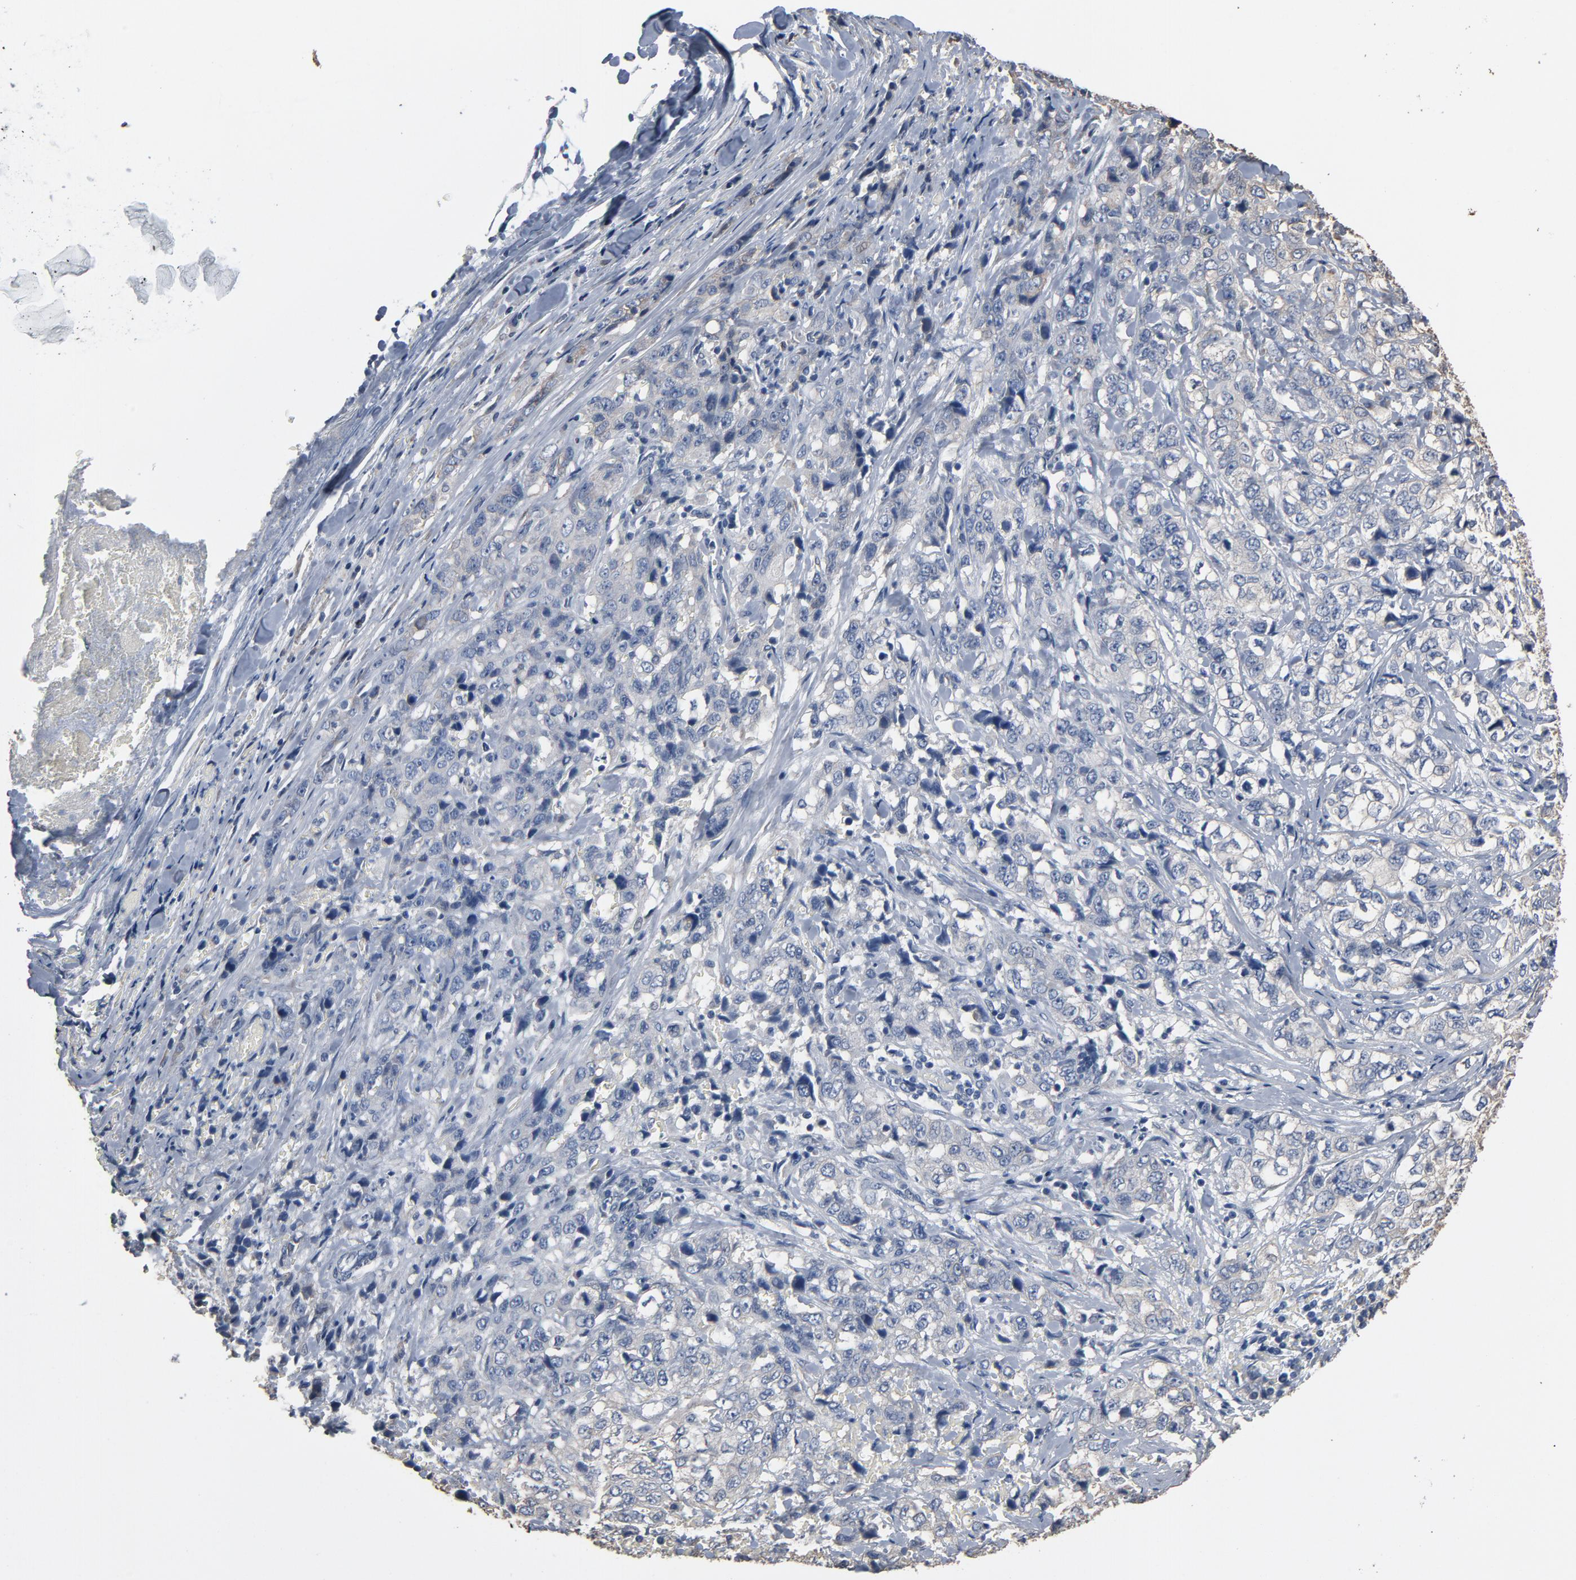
{"staining": {"intensity": "weak", "quantity": "25%-75%", "location": "cytoplasmic/membranous"}, "tissue": "stomach cancer", "cell_type": "Tumor cells", "image_type": "cancer", "snomed": [{"axis": "morphology", "description": "Adenocarcinoma, NOS"}, {"axis": "topography", "description": "Stomach"}], "caption": "Immunohistochemical staining of human stomach cancer (adenocarcinoma) reveals low levels of weak cytoplasmic/membranous expression in about 25%-75% of tumor cells. (Stains: DAB (3,3'-diaminobenzidine) in brown, nuclei in blue, Microscopy: brightfield microscopy at high magnification).", "gene": "SOX6", "patient": {"sex": "male", "age": 48}}